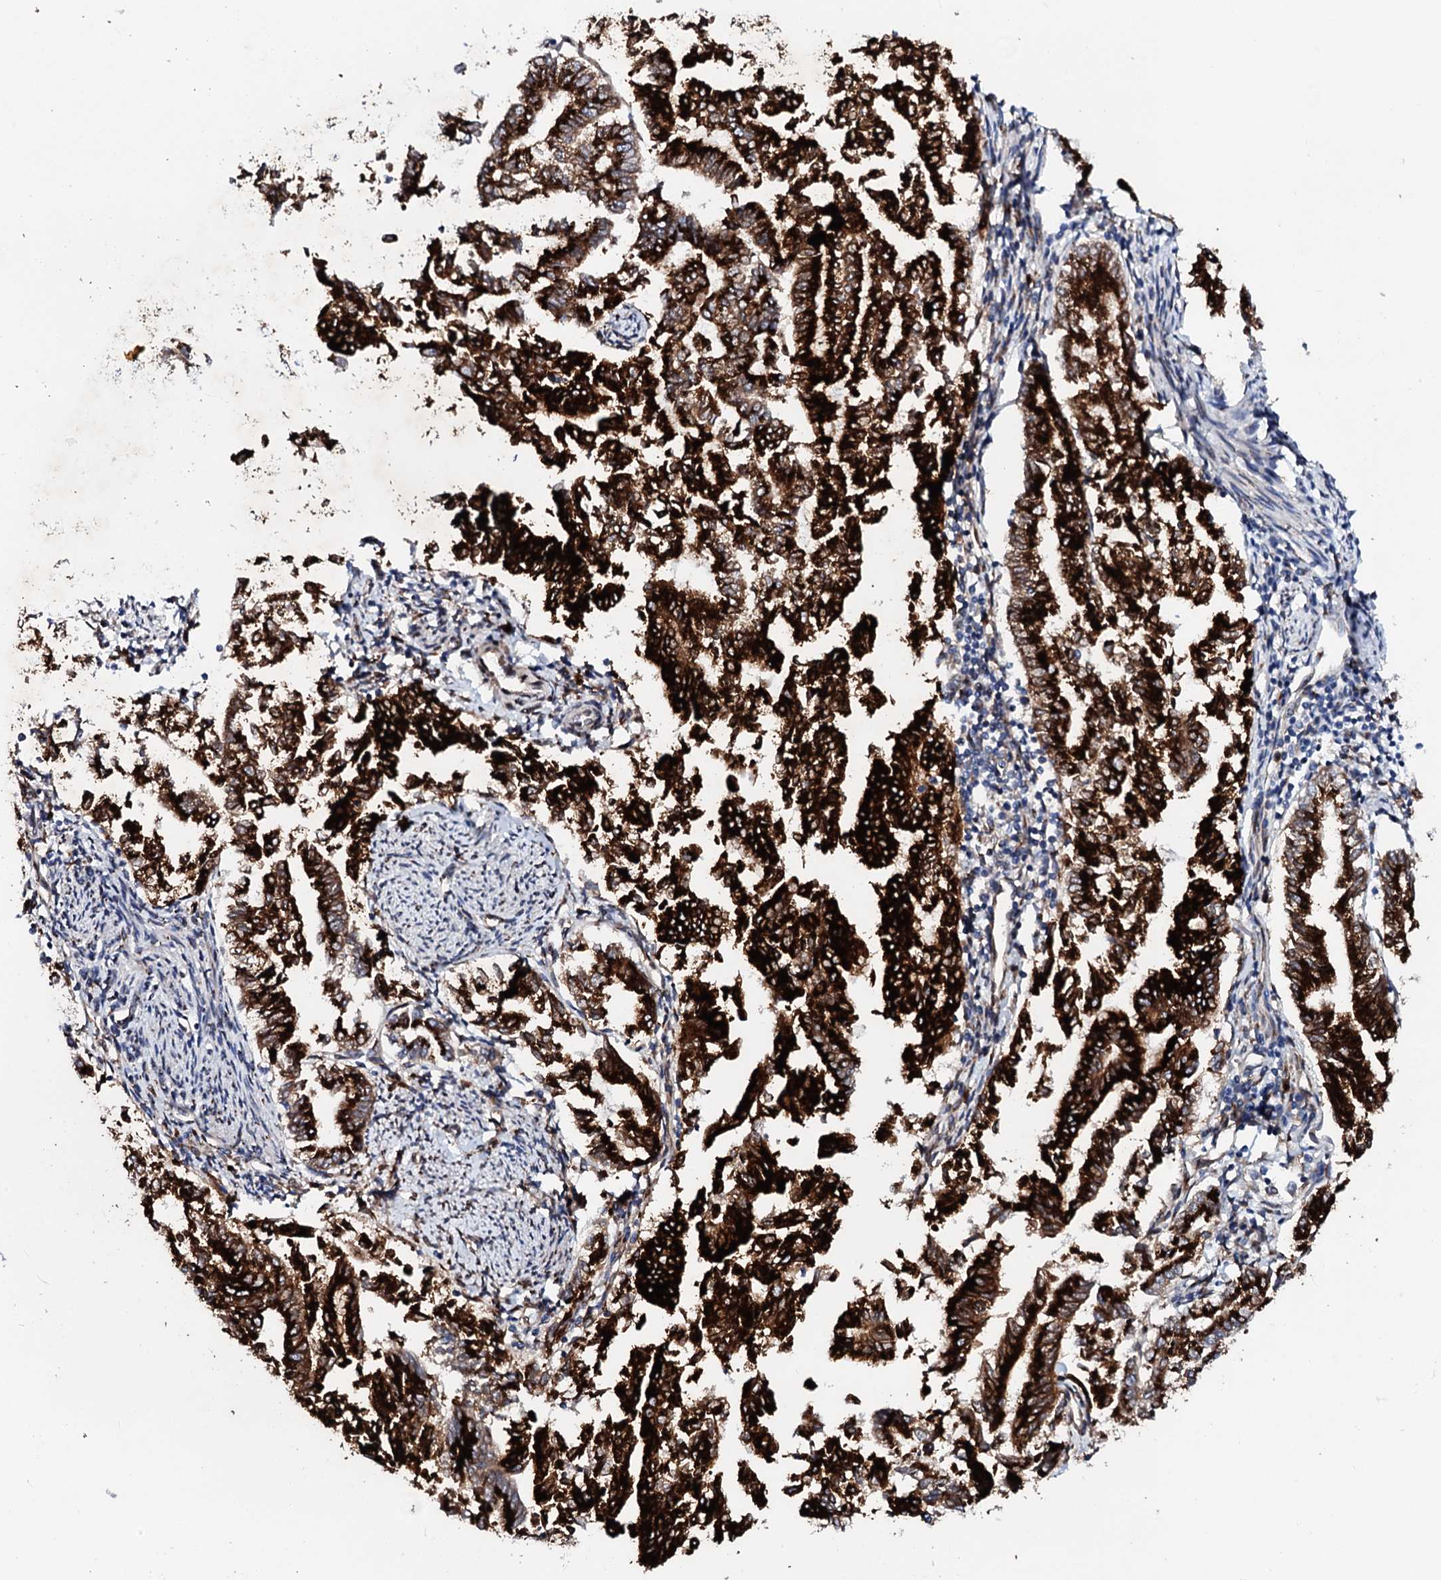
{"staining": {"intensity": "strong", "quantity": ">75%", "location": "cytoplasmic/membranous"}, "tissue": "endometrial cancer", "cell_type": "Tumor cells", "image_type": "cancer", "snomed": [{"axis": "morphology", "description": "Adenocarcinoma, NOS"}, {"axis": "topography", "description": "Endometrium"}], "caption": "There is high levels of strong cytoplasmic/membranous expression in tumor cells of endometrial adenocarcinoma, as demonstrated by immunohistochemical staining (brown color).", "gene": "TMCO3", "patient": {"sex": "female", "age": 79}}